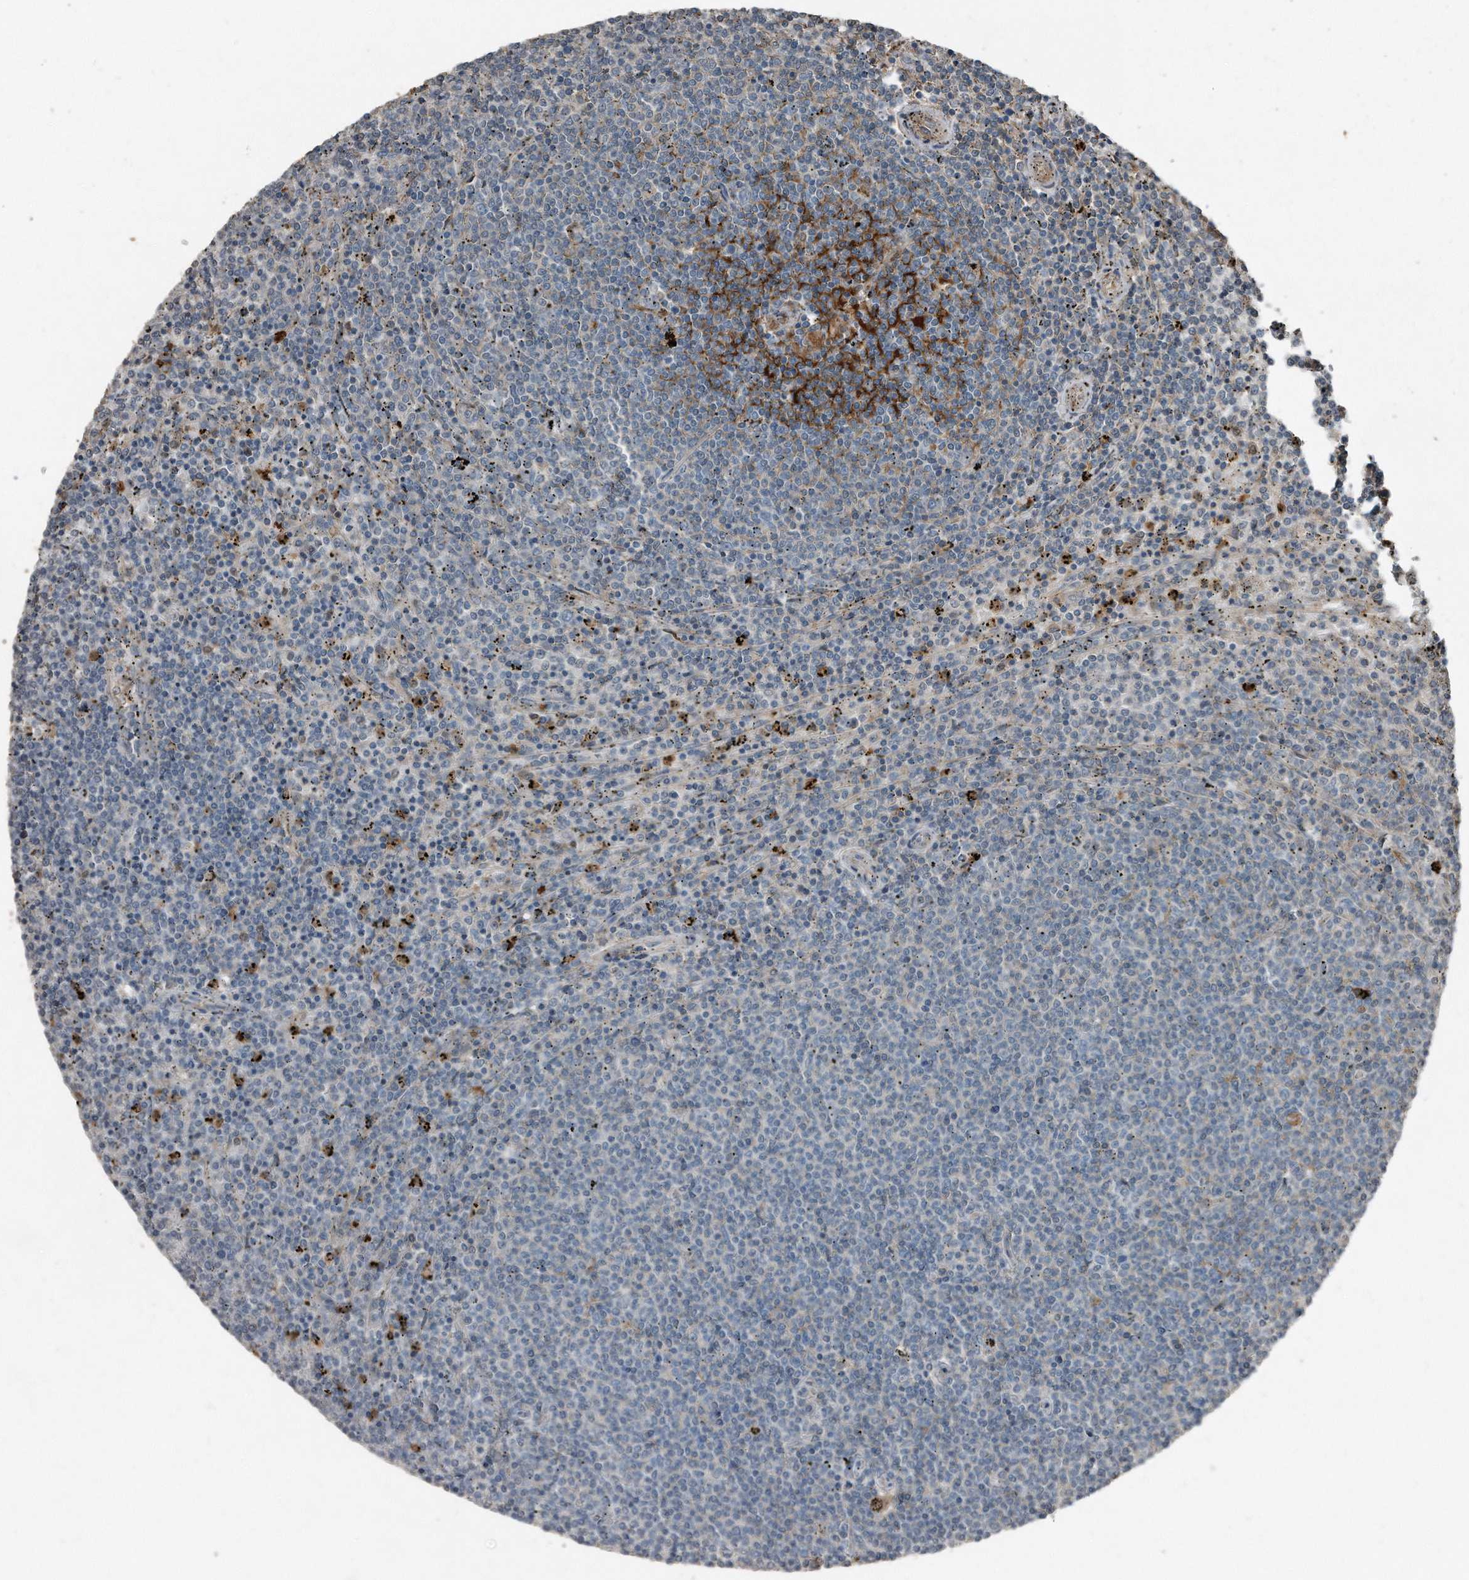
{"staining": {"intensity": "negative", "quantity": "none", "location": "none"}, "tissue": "lymphoma", "cell_type": "Tumor cells", "image_type": "cancer", "snomed": [{"axis": "morphology", "description": "Malignant lymphoma, non-Hodgkin's type, Low grade"}, {"axis": "topography", "description": "Spleen"}], "caption": "Tumor cells are negative for brown protein staining in lymphoma.", "gene": "C9", "patient": {"sex": "female", "age": 50}}